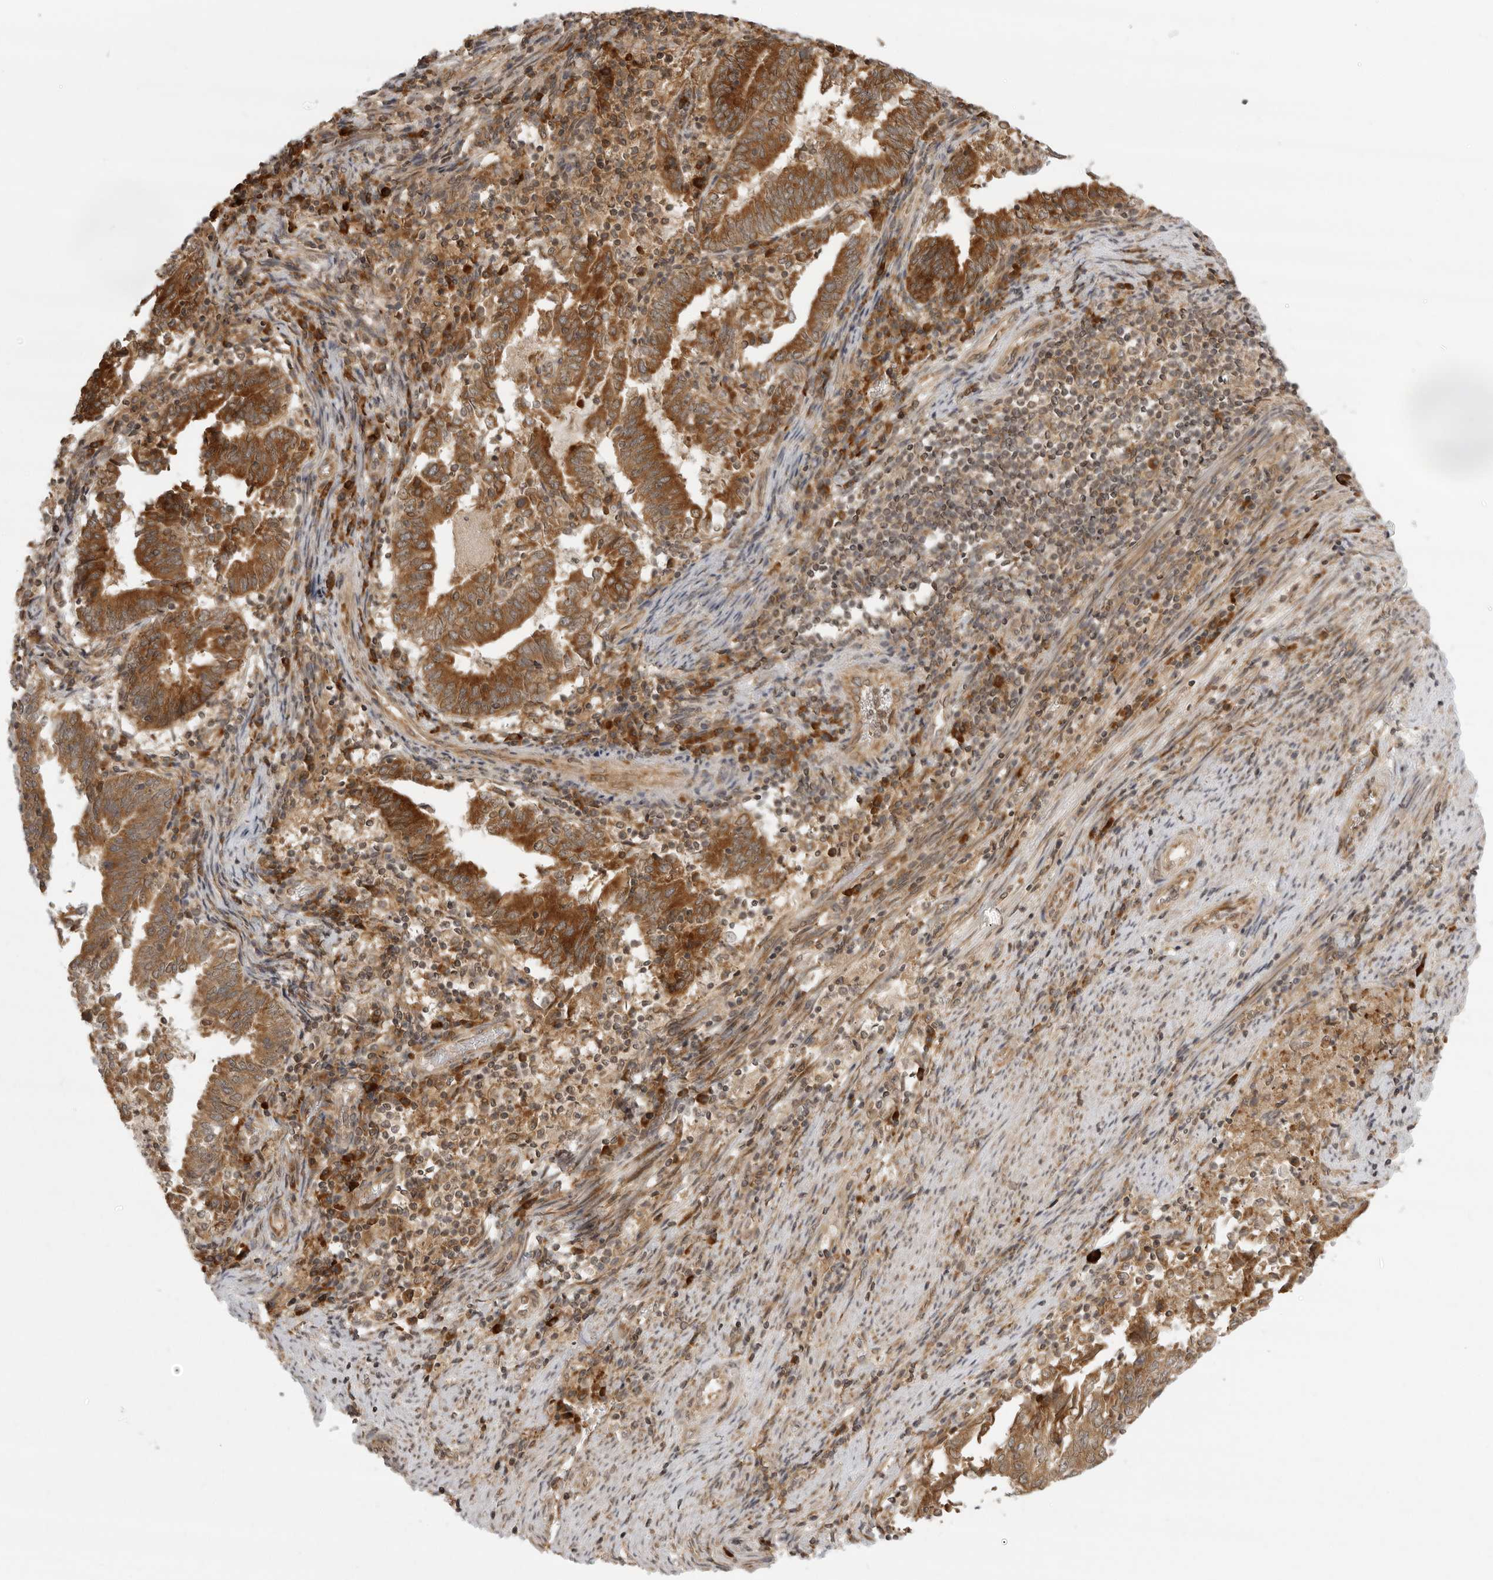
{"staining": {"intensity": "strong", "quantity": ">75%", "location": "cytoplasmic/membranous"}, "tissue": "endometrial cancer", "cell_type": "Tumor cells", "image_type": "cancer", "snomed": [{"axis": "morphology", "description": "Adenocarcinoma, NOS"}, {"axis": "topography", "description": "Endometrium"}], "caption": "Tumor cells show strong cytoplasmic/membranous staining in approximately >75% of cells in adenocarcinoma (endometrial).", "gene": "PRRC2A", "patient": {"sex": "female", "age": 80}}